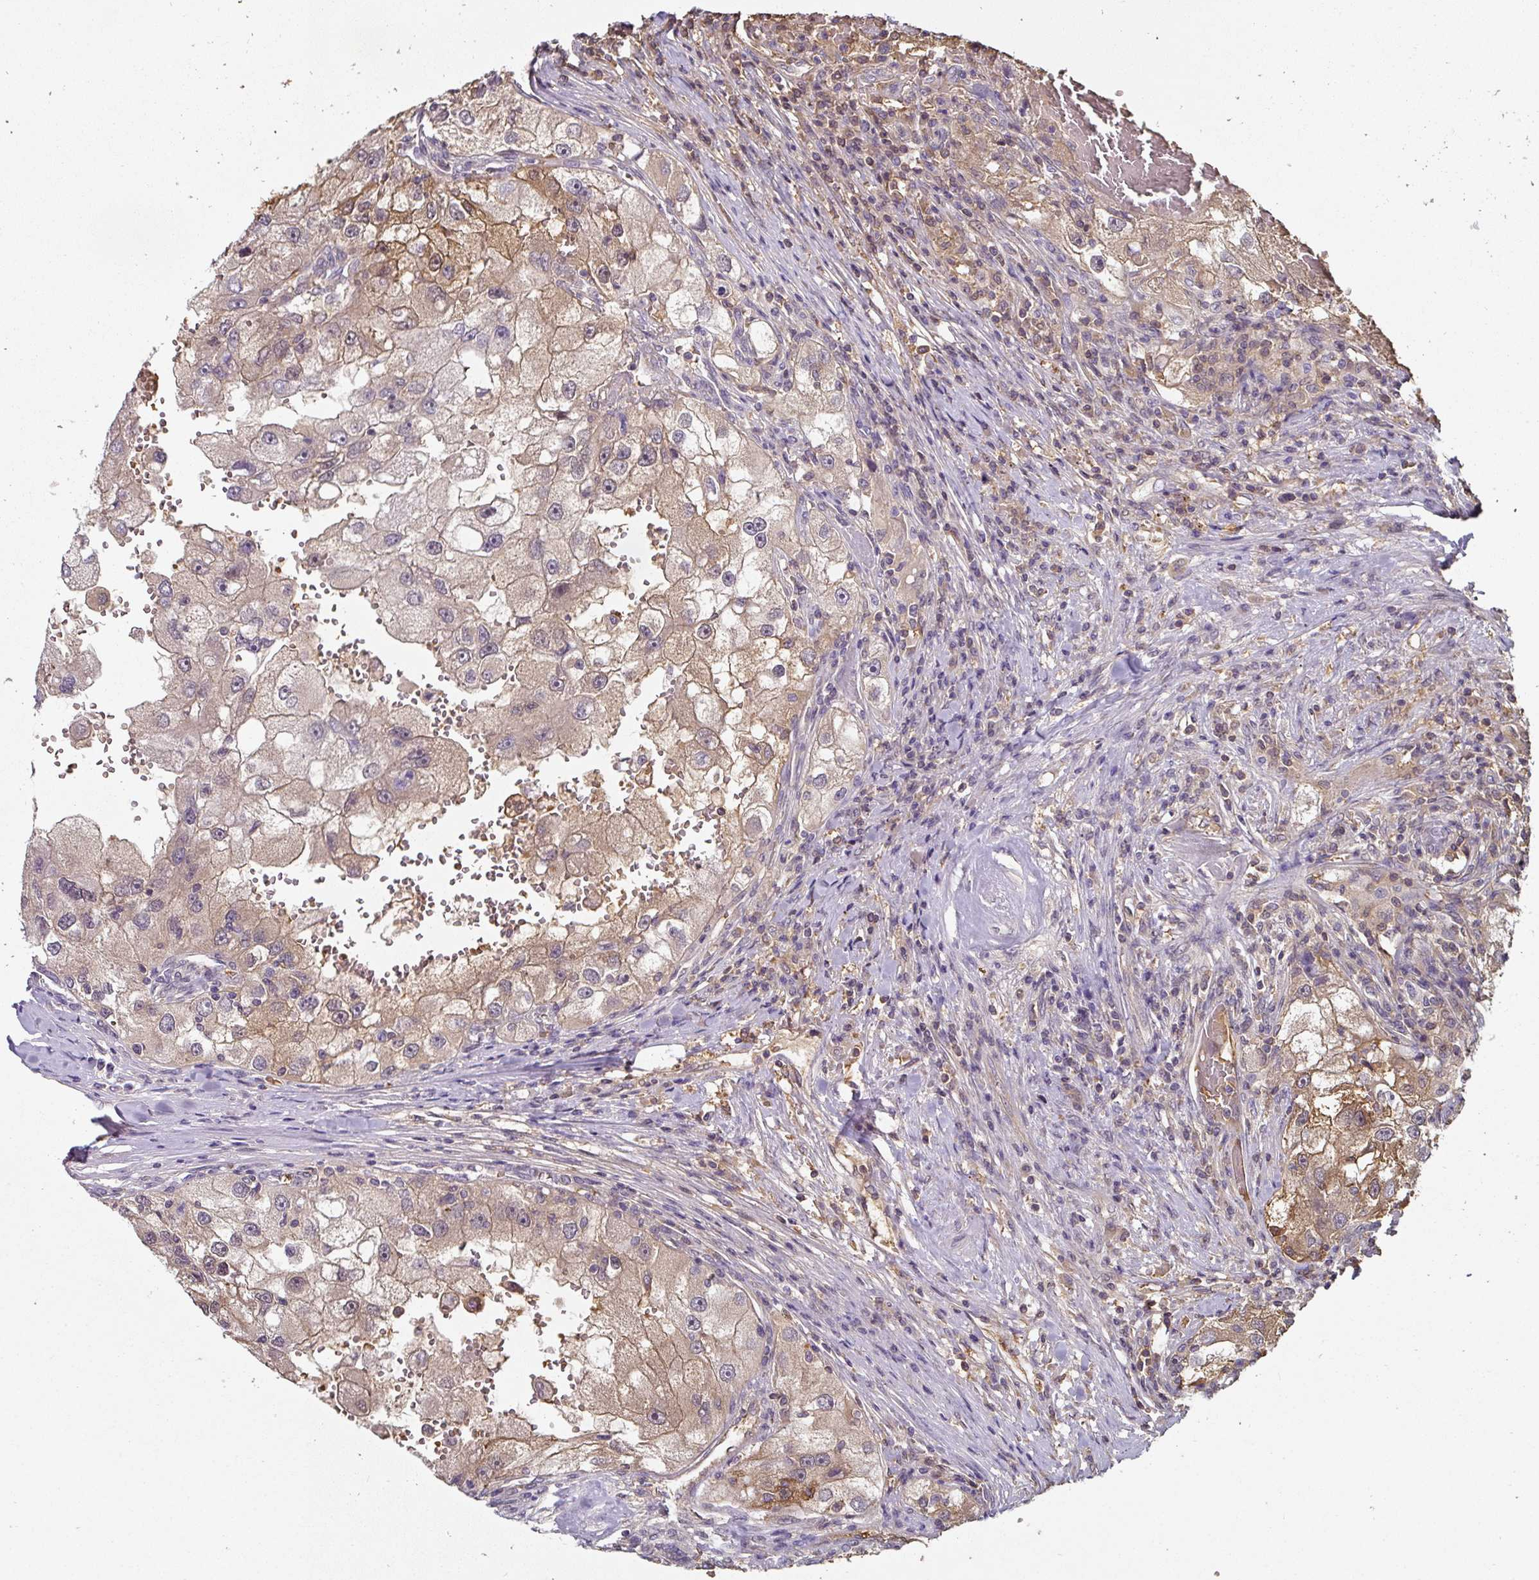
{"staining": {"intensity": "moderate", "quantity": "<25%", "location": "cytoplasmic/membranous"}, "tissue": "renal cancer", "cell_type": "Tumor cells", "image_type": "cancer", "snomed": [{"axis": "morphology", "description": "Adenocarcinoma, NOS"}, {"axis": "topography", "description": "Kidney"}], "caption": "Immunohistochemistry (IHC) image of renal cancer stained for a protein (brown), which reveals low levels of moderate cytoplasmic/membranous staining in approximately <25% of tumor cells.", "gene": "ST13", "patient": {"sex": "male", "age": 63}}